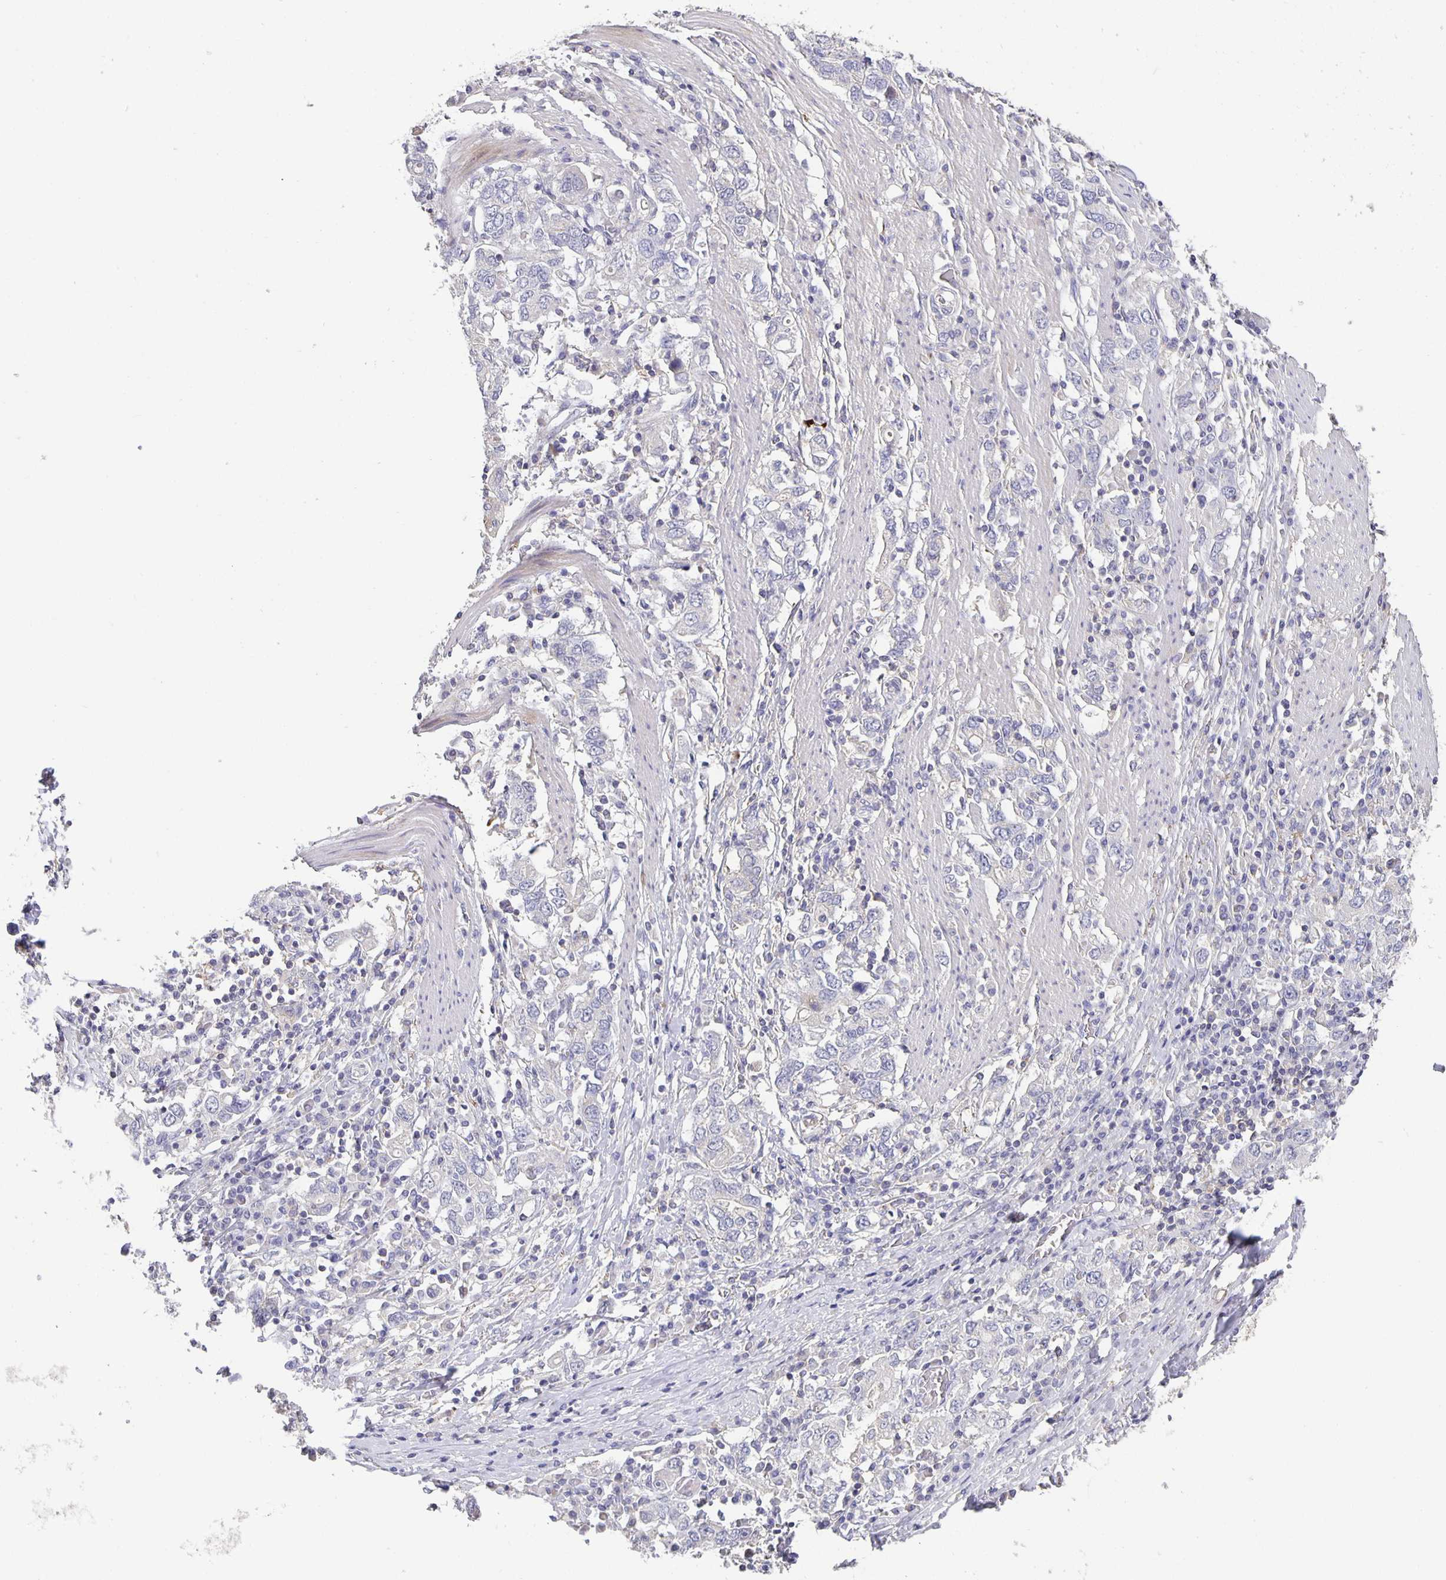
{"staining": {"intensity": "negative", "quantity": "none", "location": "none"}, "tissue": "stomach cancer", "cell_type": "Tumor cells", "image_type": "cancer", "snomed": [{"axis": "morphology", "description": "Adenocarcinoma, NOS"}, {"axis": "topography", "description": "Stomach, upper"}, {"axis": "topography", "description": "Stomach"}], "caption": "This is a photomicrograph of IHC staining of stomach adenocarcinoma, which shows no expression in tumor cells.", "gene": "GDF15", "patient": {"sex": "male", "age": 62}}